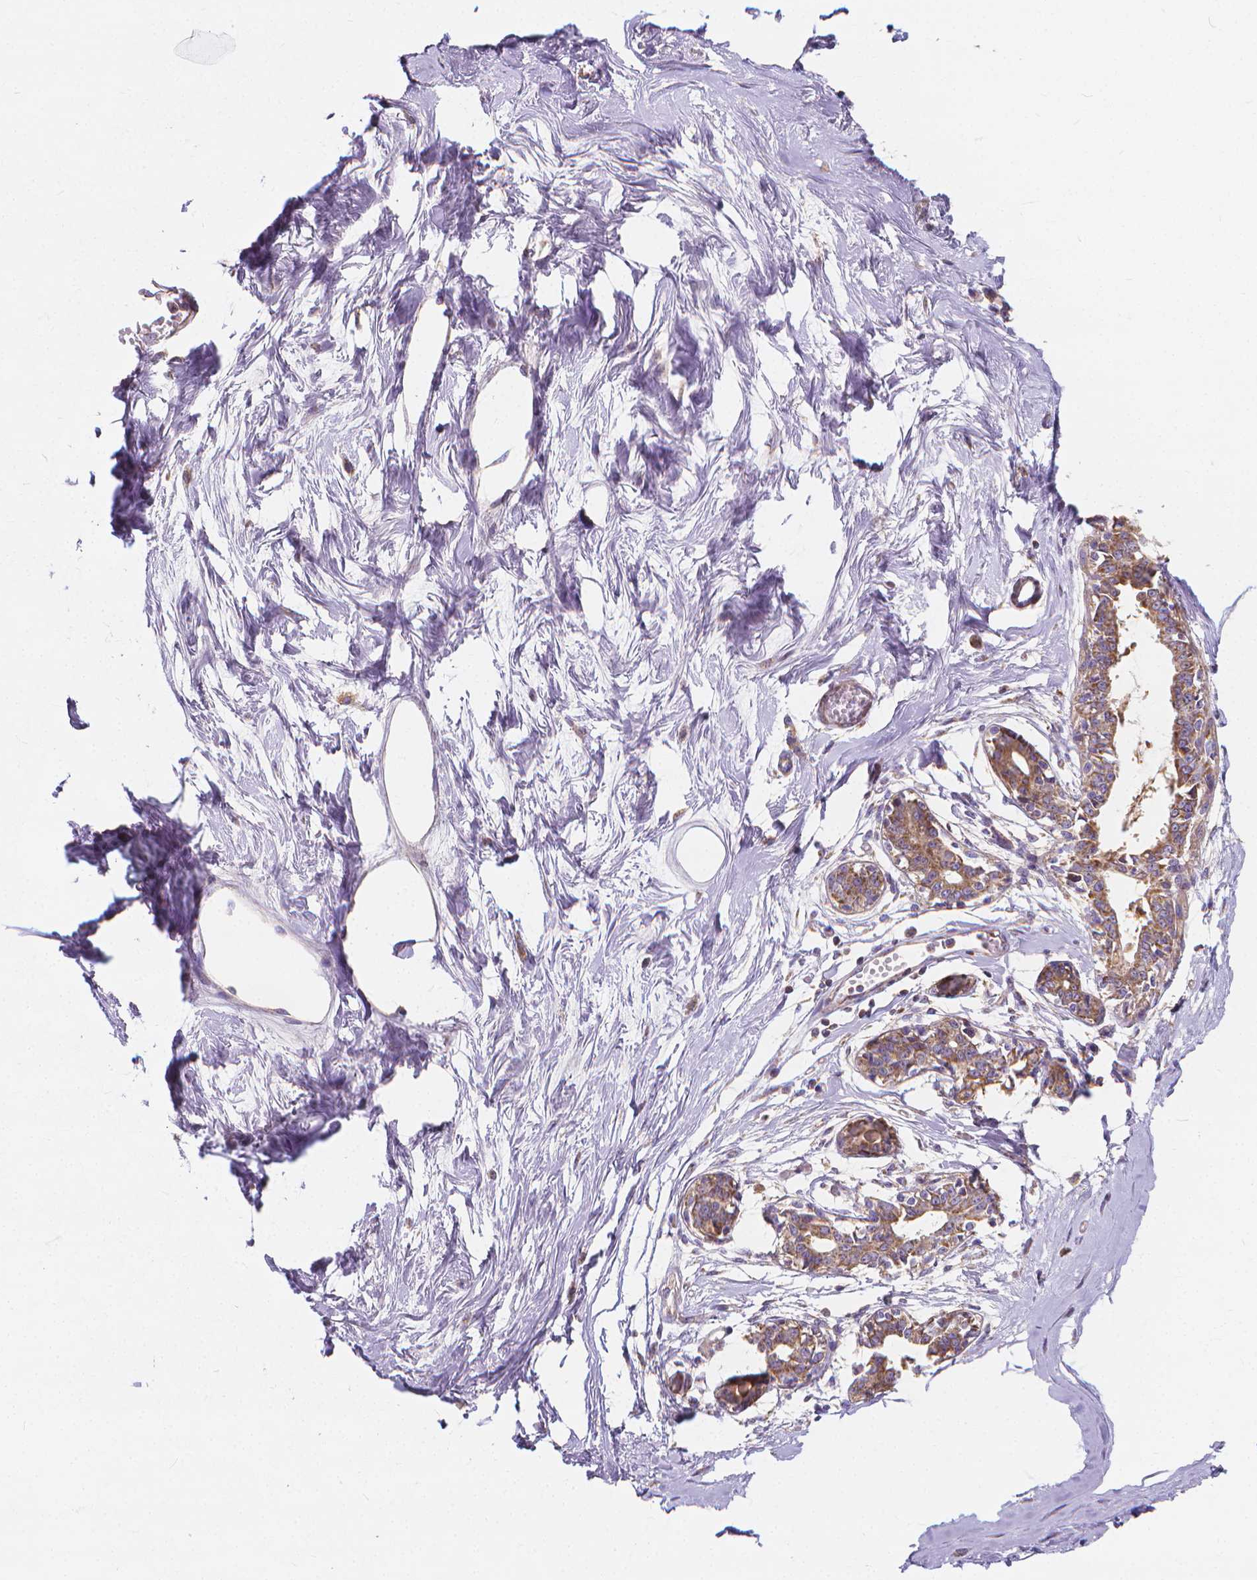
{"staining": {"intensity": "negative", "quantity": "none", "location": "none"}, "tissue": "breast", "cell_type": "Adipocytes", "image_type": "normal", "snomed": [{"axis": "morphology", "description": "Normal tissue, NOS"}, {"axis": "topography", "description": "Breast"}], "caption": "Benign breast was stained to show a protein in brown. There is no significant staining in adipocytes.", "gene": "SNCAIP", "patient": {"sex": "female", "age": 45}}